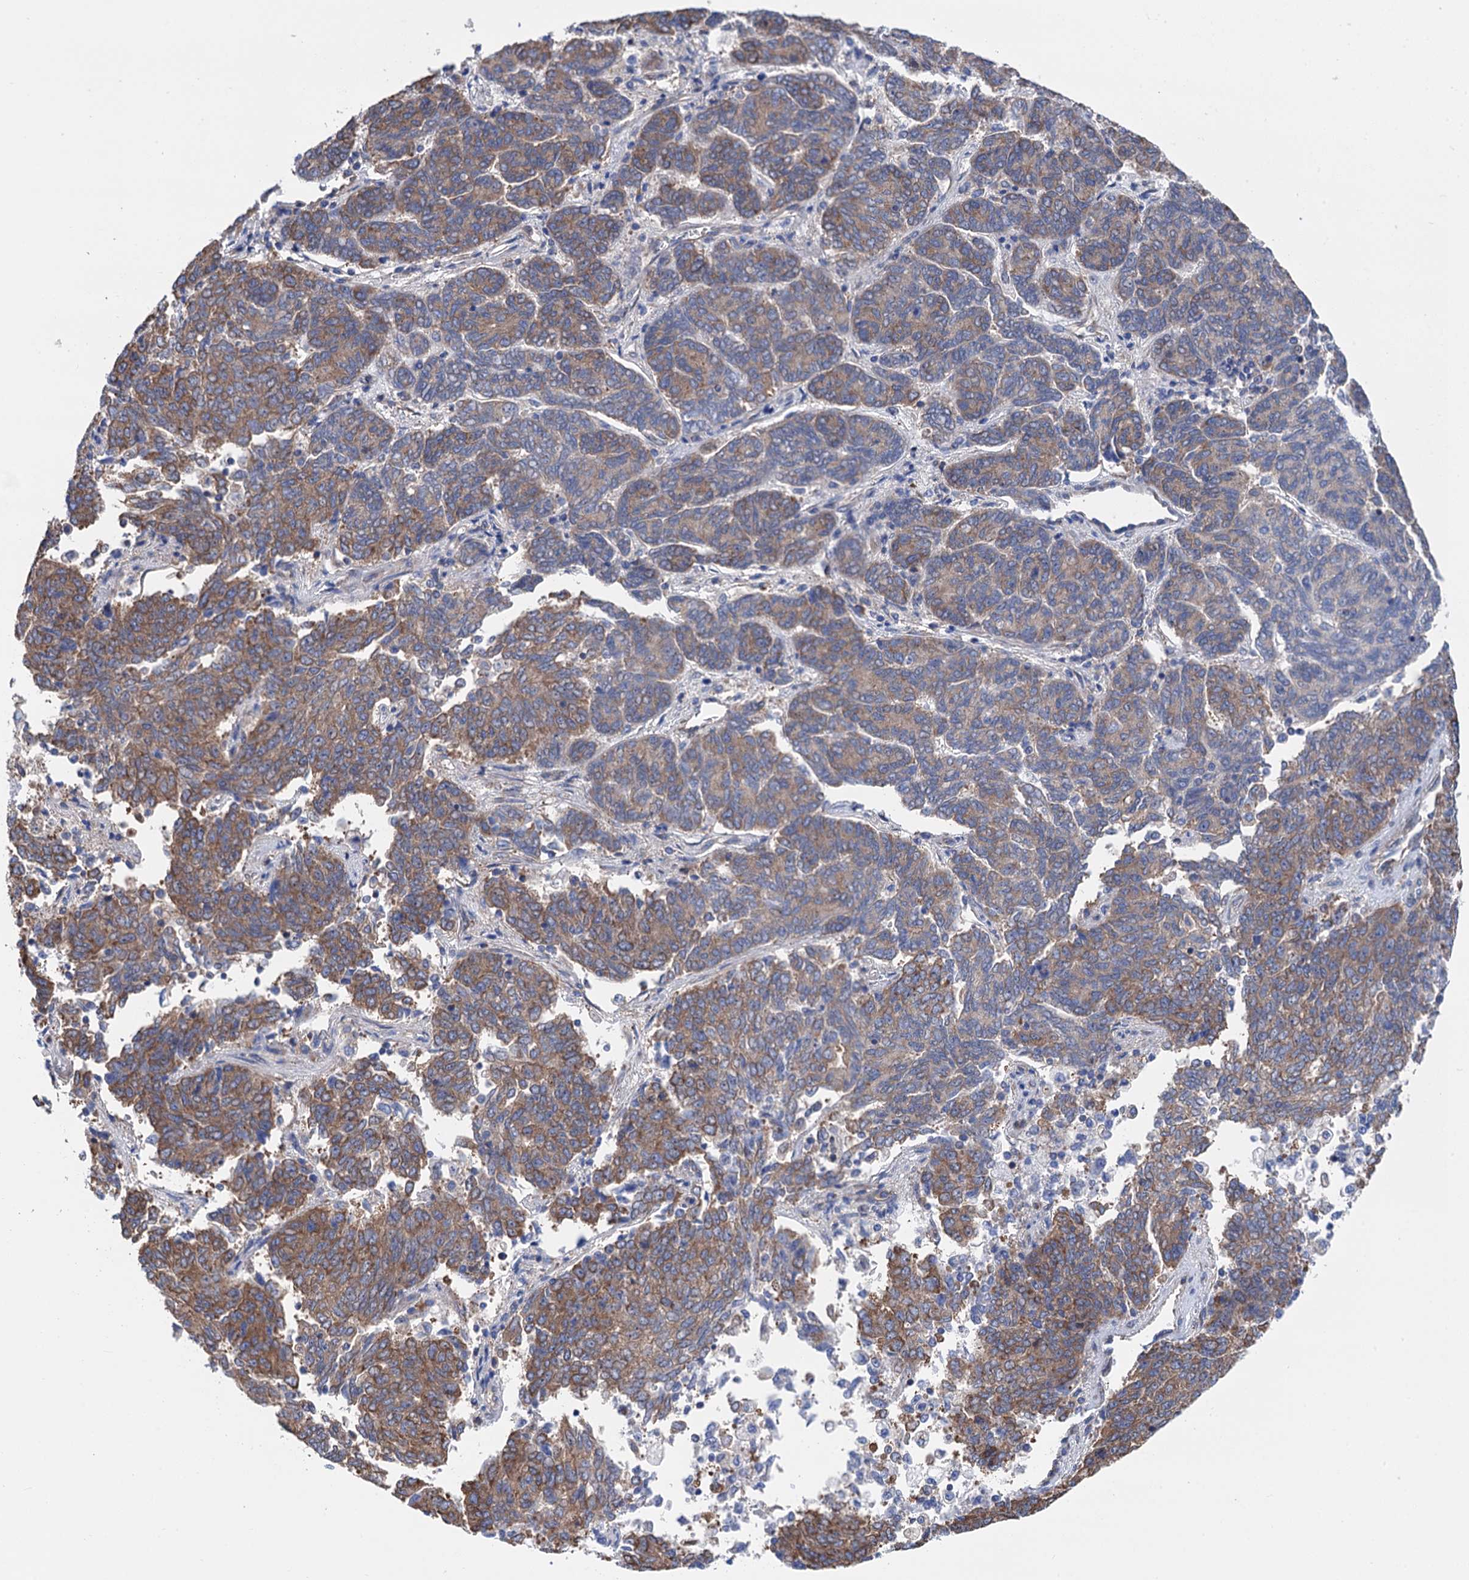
{"staining": {"intensity": "moderate", "quantity": ">75%", "location": "cytoplasmic/membranous"}, "tissue": "endometrial cancer", "cell_type": "Tumor cells", "image_type": "cancer", "snomed": [{"axis": "morphology", "description": "Adenocarcinoma, NOS"}, {"axis": "topography", "description": "Endometrium"}], "caption": "IHC image of neoplastic tissue: human endometrial cancer stained using IHC reveals medium levels of moderate protein expression localized specifically in the cytoplasmic/membranous of tumor cells, appearing as a cytoplasmic/membranous brown color.", "gene": "SLC12A7", "patient": {"sex": "female", "age": 80}}